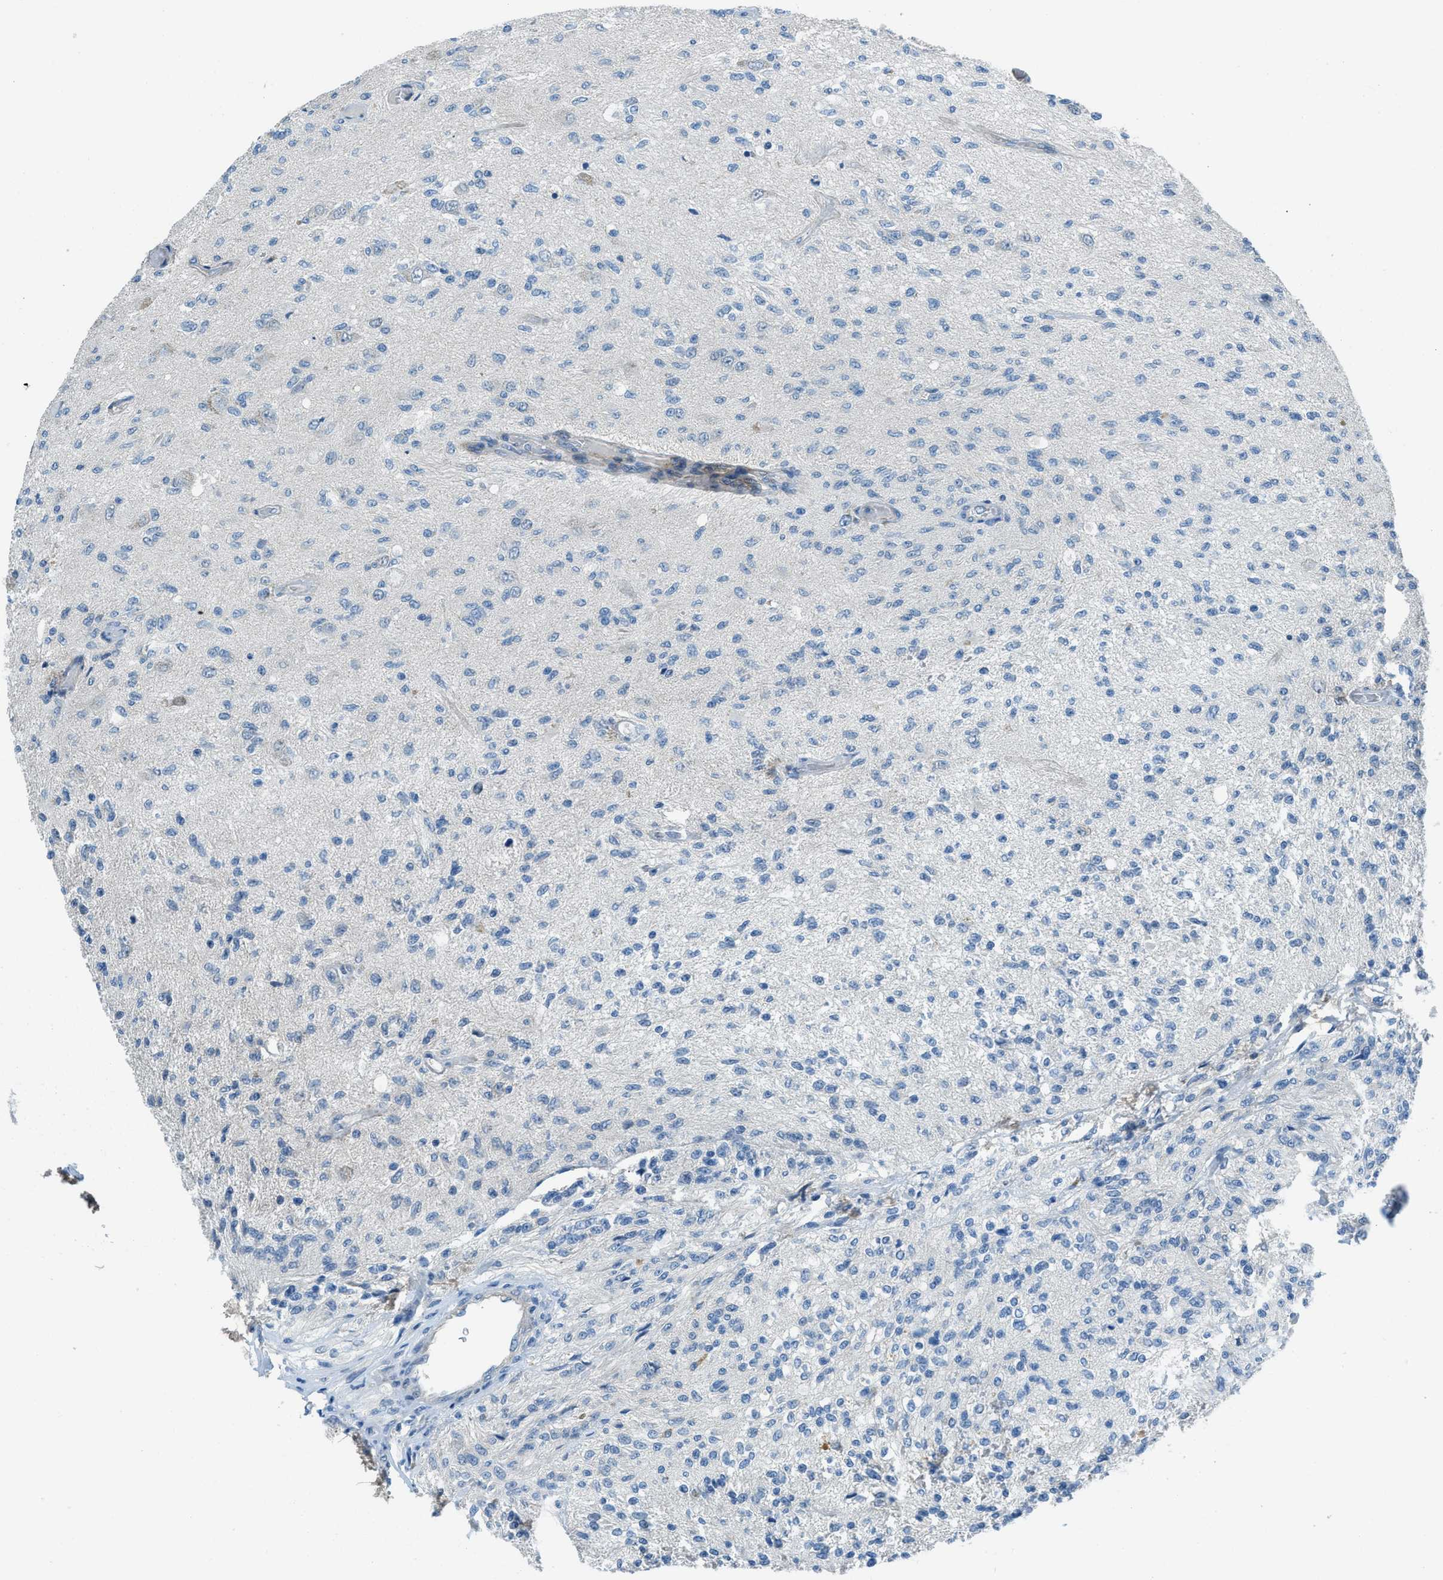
{"staining": {"intensity": "negative", "quantity": "none", "location": "none"}, "tissue": "glioma", "cell_type": "Tumor cells", "image_type": "cancer", "snomed": [{"axis": "morphology", "description": "Normal tissue, NOS"}, {"axis": "morphology", "description": "Glioma, malignant, High grade"}, {"axis": "topography", "description": "Cerebral cortex"}], "caption": "Tumor cells show no significant staining in glioma.", "gene": "PRKN", "patient": {"sex": "male", "age": 77}}